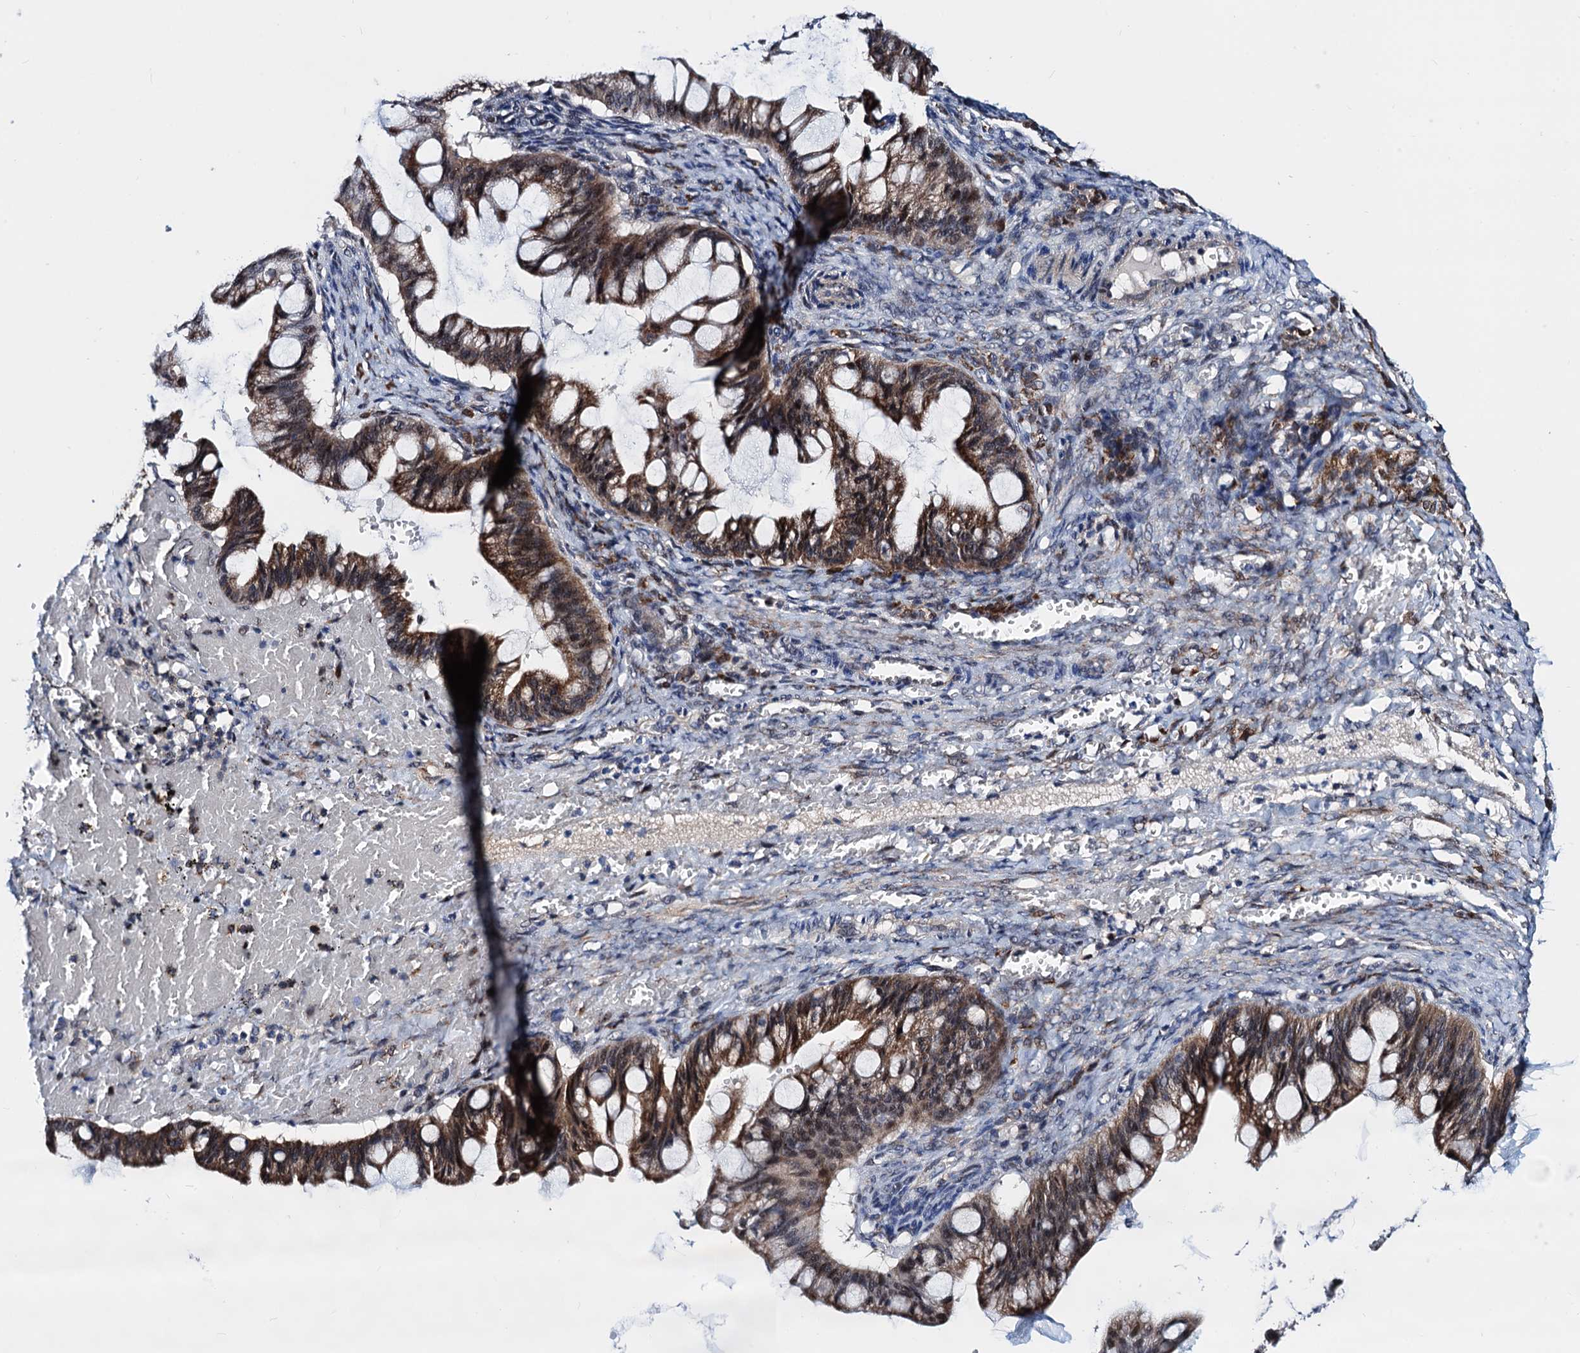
{"staining": {"intensity": "moderate", "quantity": ">75%", "location": "cytoplasmic/membranous,nuclear"}, "tissue": "ovarian cancer", "cell_type": "Tumor cells", "image_type": "cancer", "snomed": [{"axis": "morphology", "description": "Cystadenocarcinoma, mucinous, NOS"}, {"axis": "topography", "description": "Ovary"}], "caption": "IHC micrograph of neoplastic tissue: ovarian cancer (mucinous cystadenocarcinoma) stained using IHC reveals medium levels of moderate protein expression localized specifically in the cytoplasmic/membranous and nuclear of tumor cells, appearing as a cytoplasmic/membranous and nuclear brown color.", "gene": "COA4", "patient": {"sex": "female", "age": 73}}